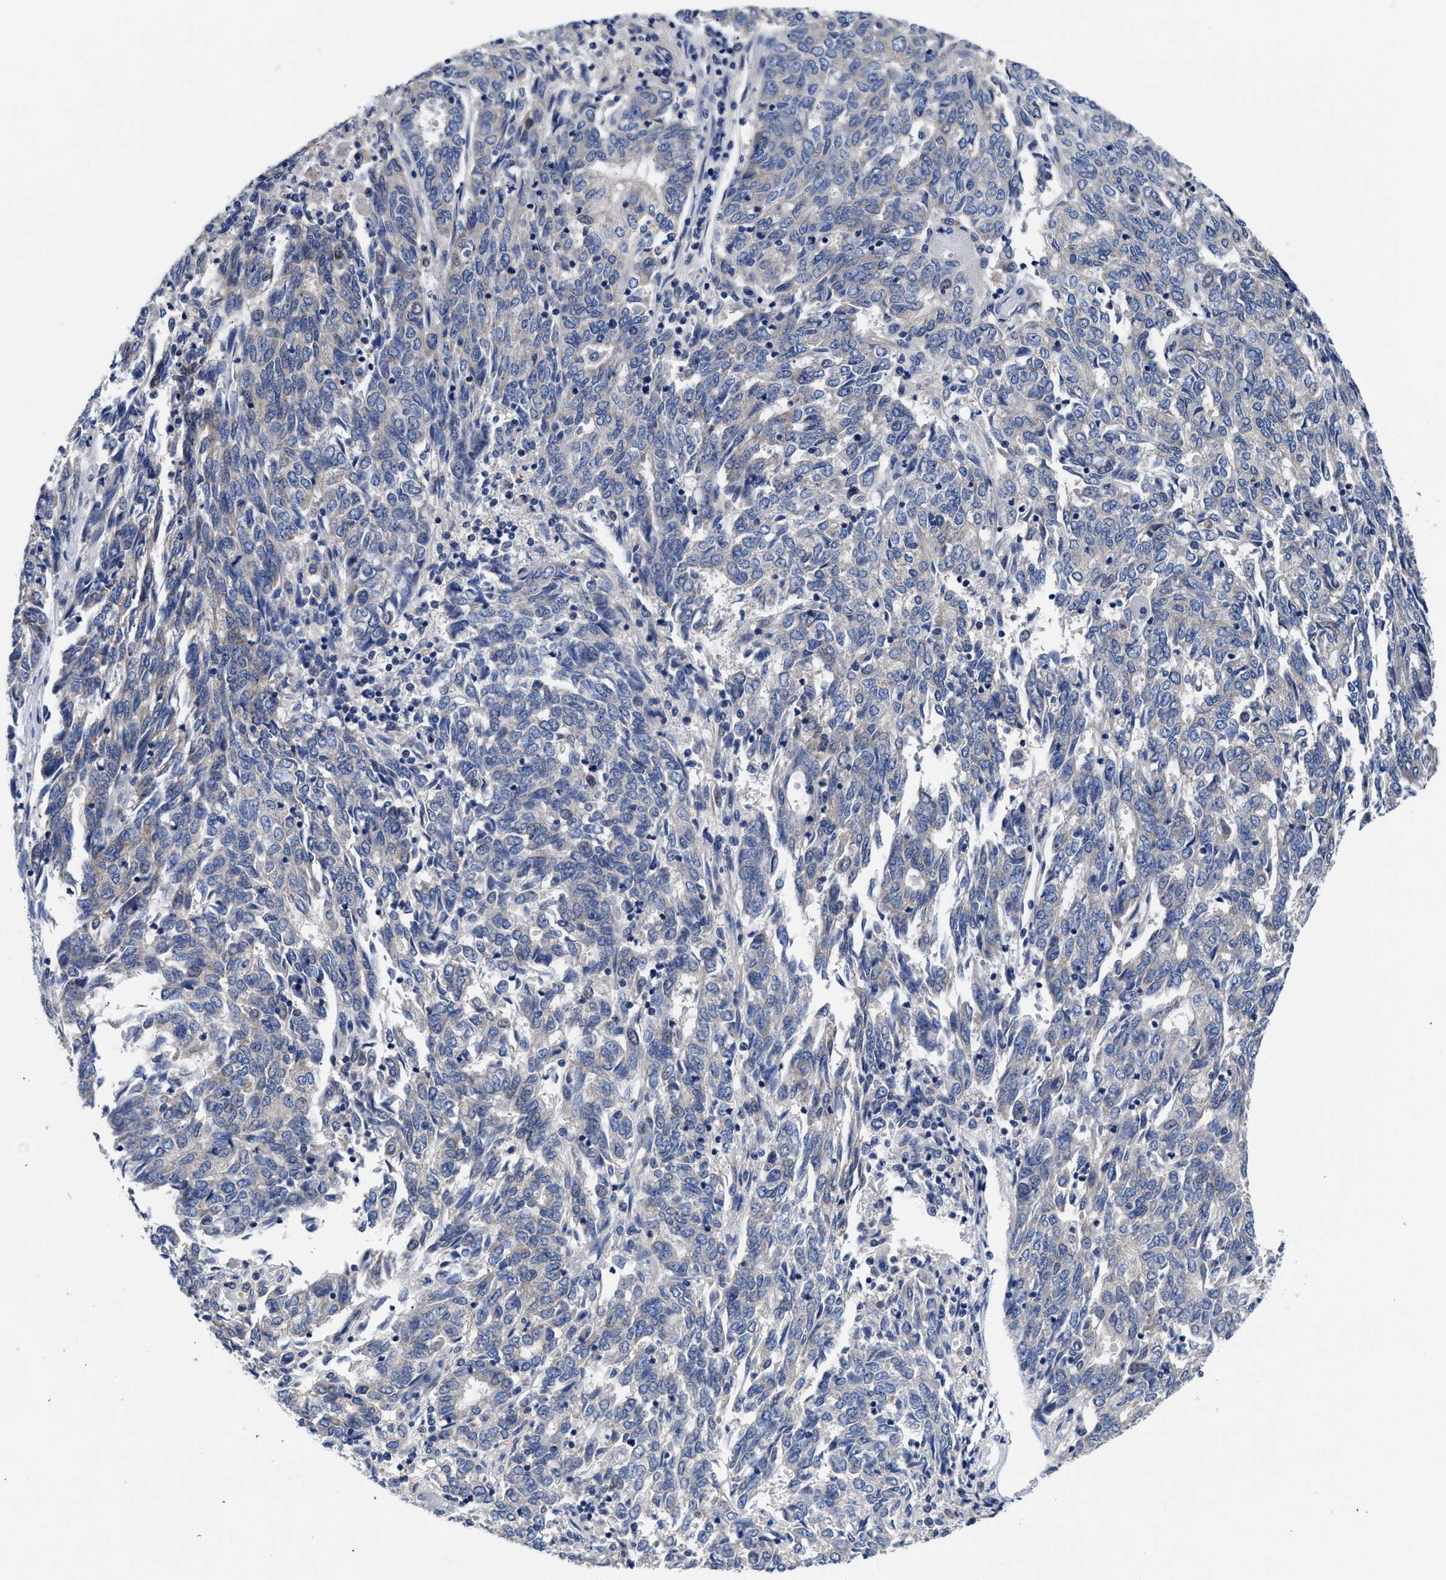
{"staining": {"intensity": "negative", "quantity": "none", "location": "none"}, "tissue": "endometrial cancer", "cell_type": "Tumor cells", "image_type": "cancer", "snomed": [{"axis": "morphology", "description": "Adenocarcinoma, NOS"}, {"axis": "topography", "description": "Endometrium"}], "caption": "Tumor cells show no significant expression in endometrial adenocarcinoma.", "gene": "DHRS13", "patient": {"sex": "female", "age": 80}}